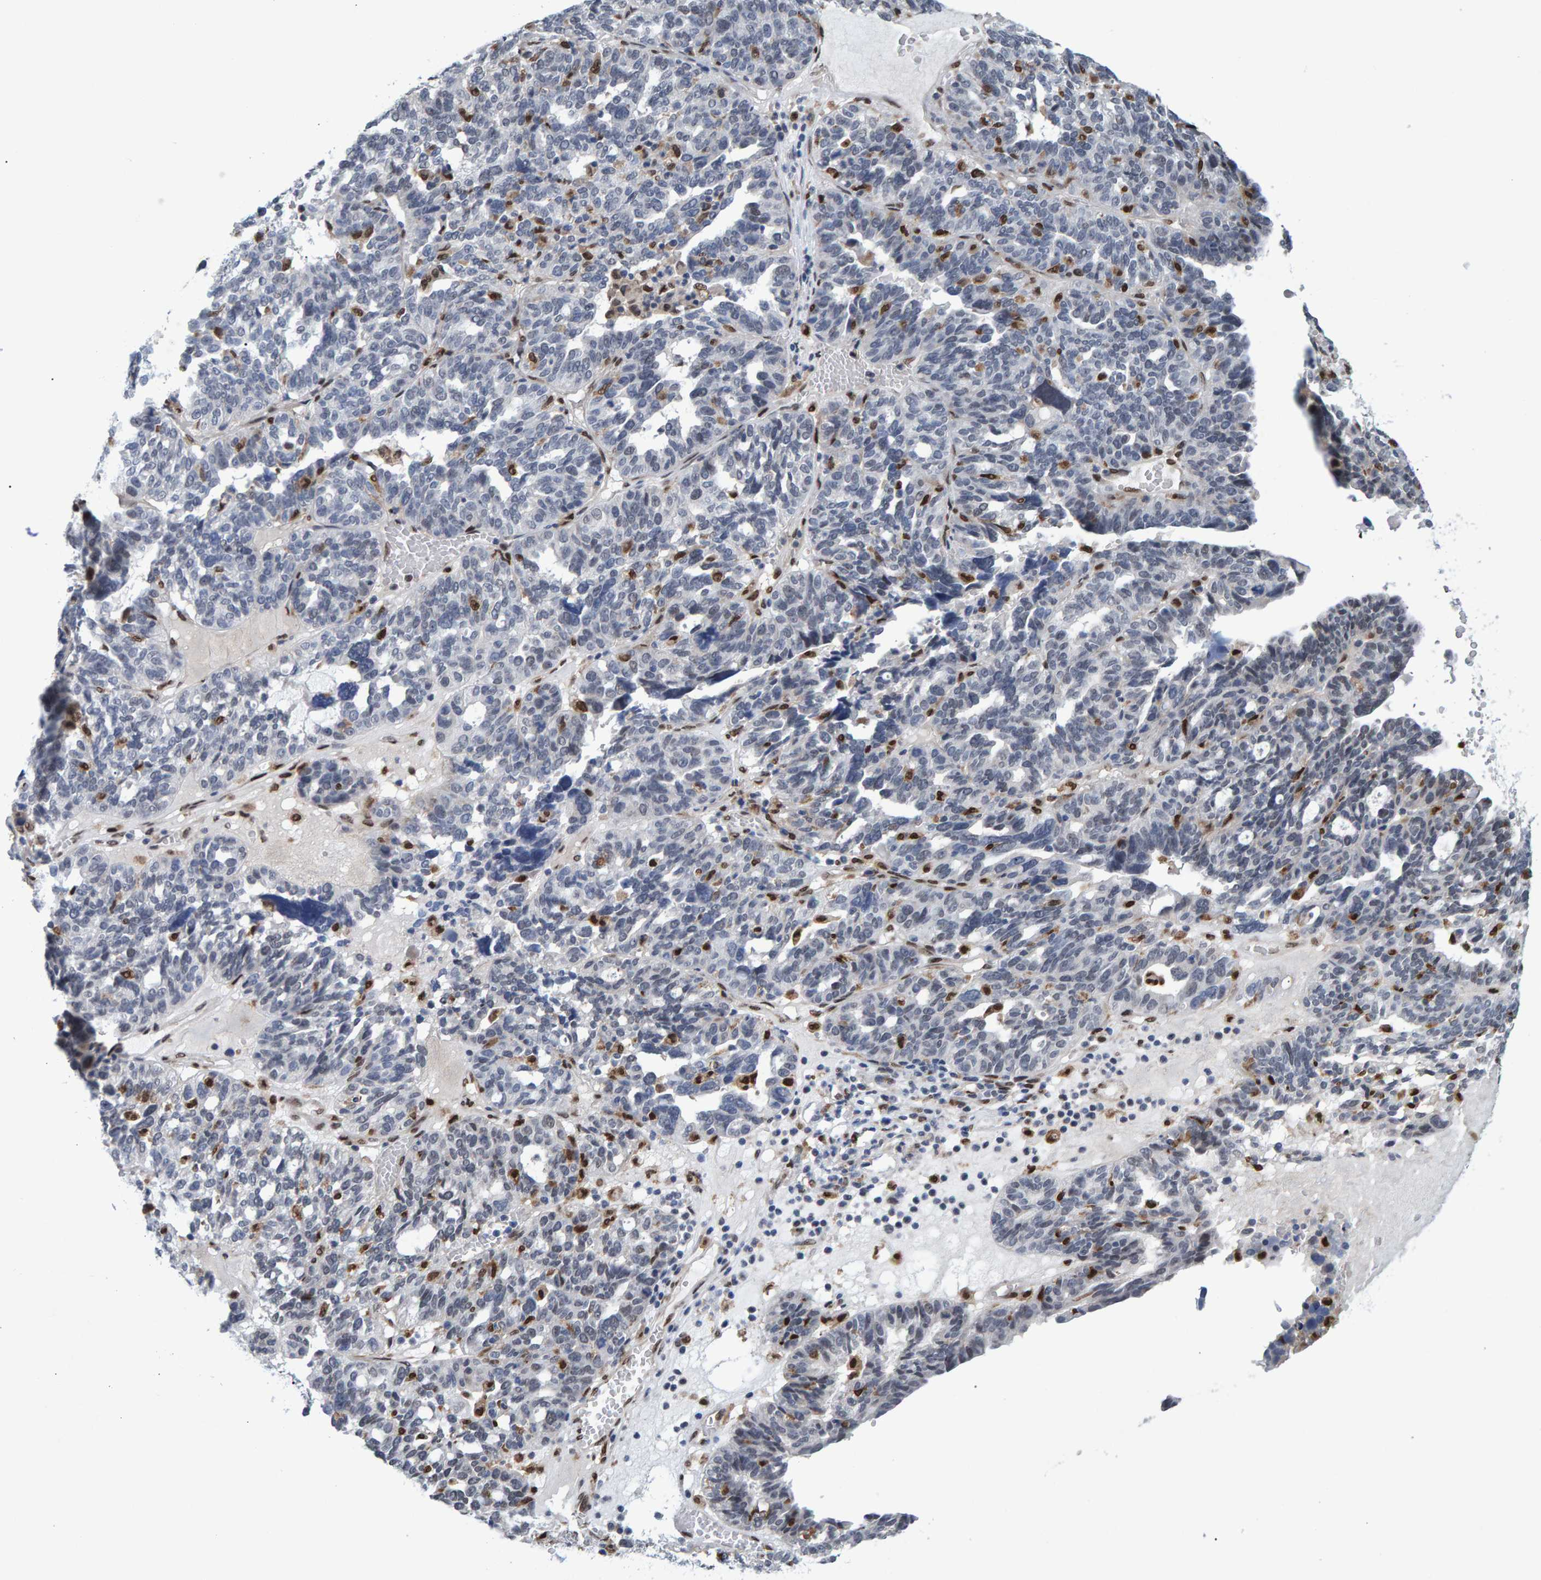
{"staining": {"intensity": "negative", "quantity": "none", "location": "none"}, "tissue": "ovarian cancer", "cell_type": "Tumor cells", "image_type": "cancer", "snomed": [{"axis": "morphology", "description": "Cystadenocarcinoma, serous, NOS"}, {"axis": "topography", "description": "Ovary"}], "caption": "A photomicrograph of human ovarian serous cystadenocarcinoma is negative for staining in tumor cells.", "gene": "QKI", "patient": {"sex": "female", "age": 59}}